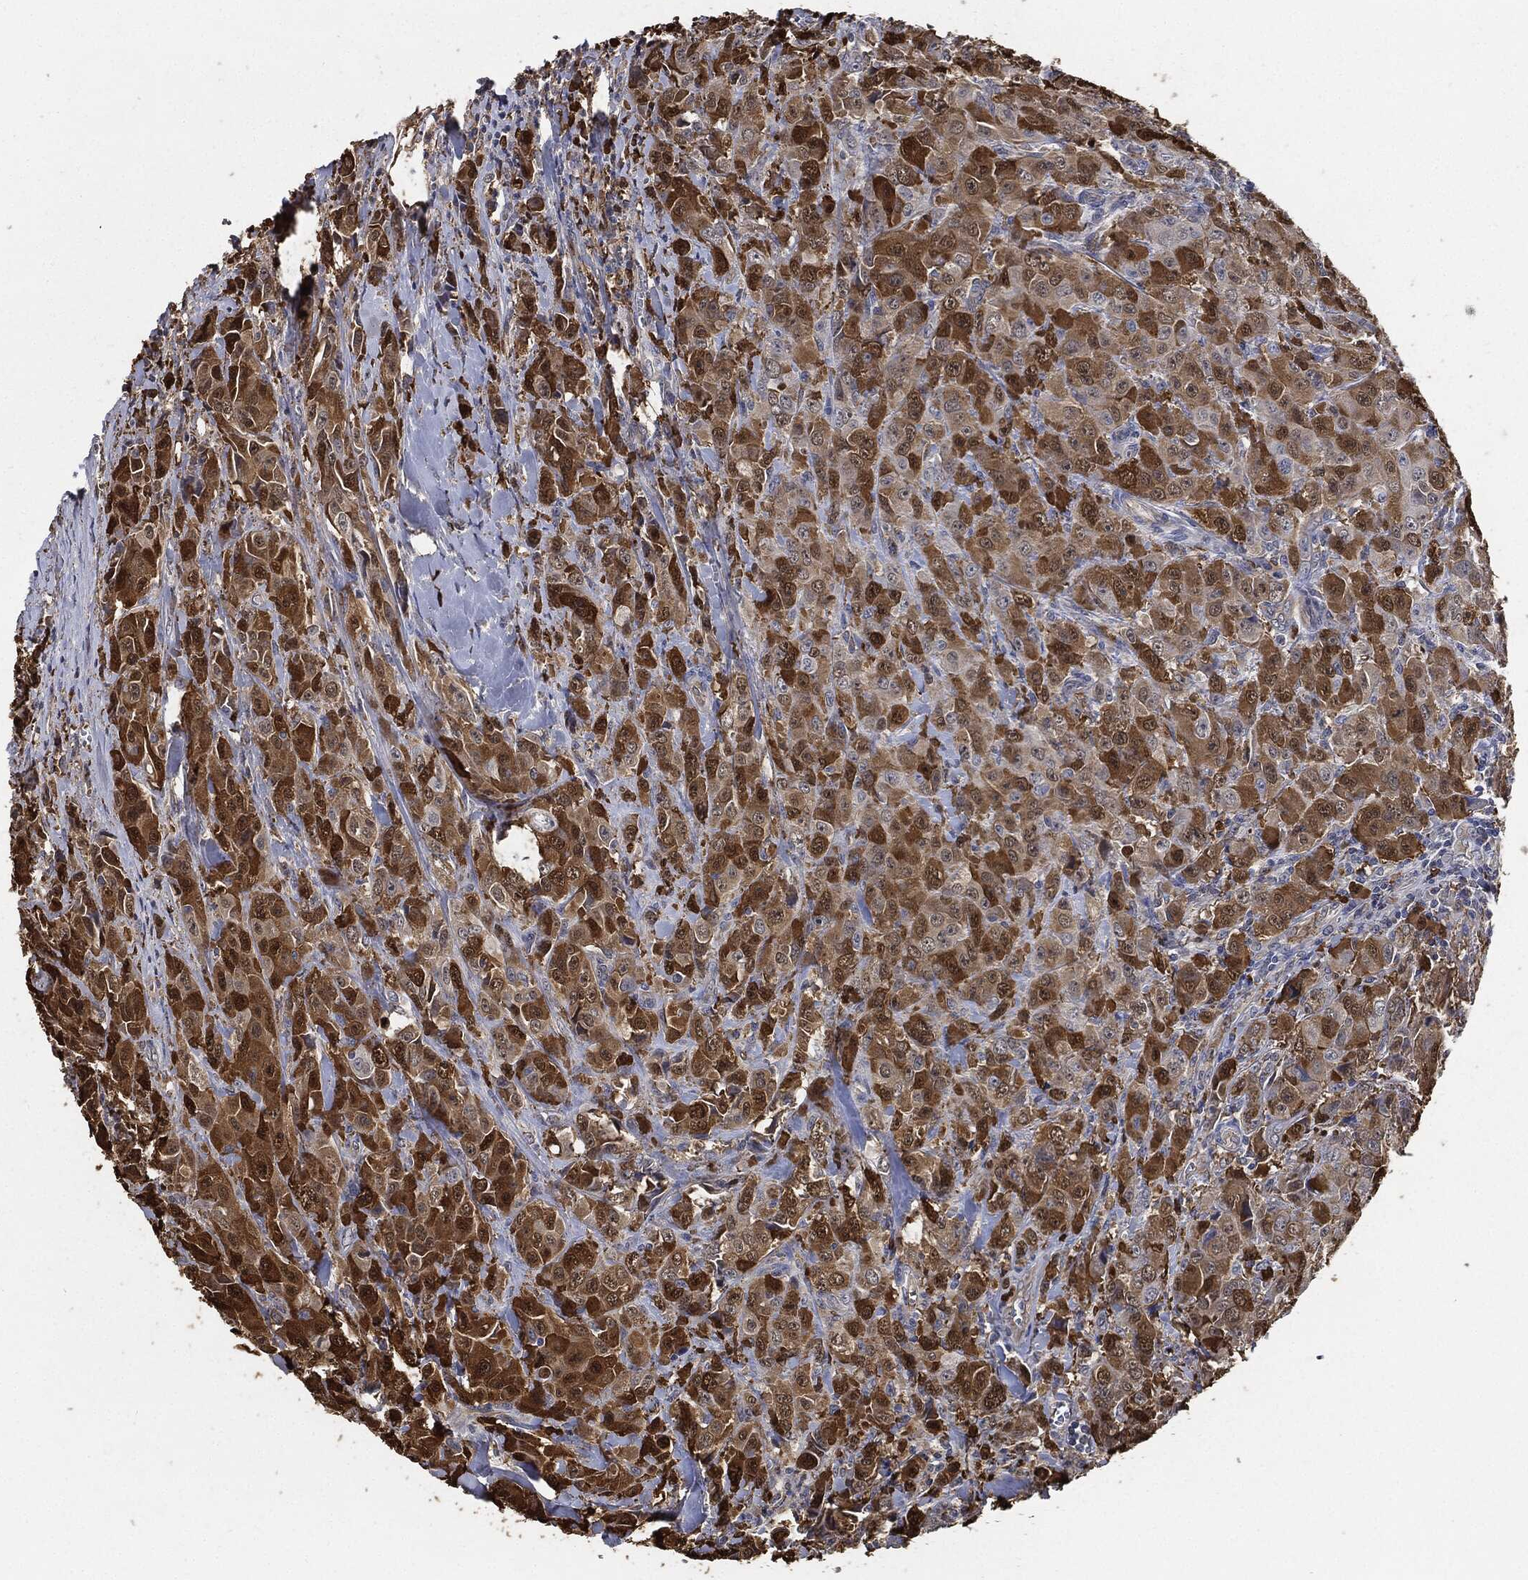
{"staining": {"intensity": "strong", "quantity": "25%-75%", "location": "cytoplasmic/membranous"}, "tissue": "breast cancer", "cell_type": "Tumor cells", "image_type": "cancer", "snomed": [{"axis": "morphology", "description": "Duct carcinoma"}, {"axis": "topography", "description": "Breast"}], "caption": "Immunohistochemical staining of human invasive ductal carcinoma (breast) displays high levels of strong cytoplasmic/membranous staining in about 25%-75% of tumor cells.", "gene": "S100A9", "patient": {"sex": "female", "age": 43}}